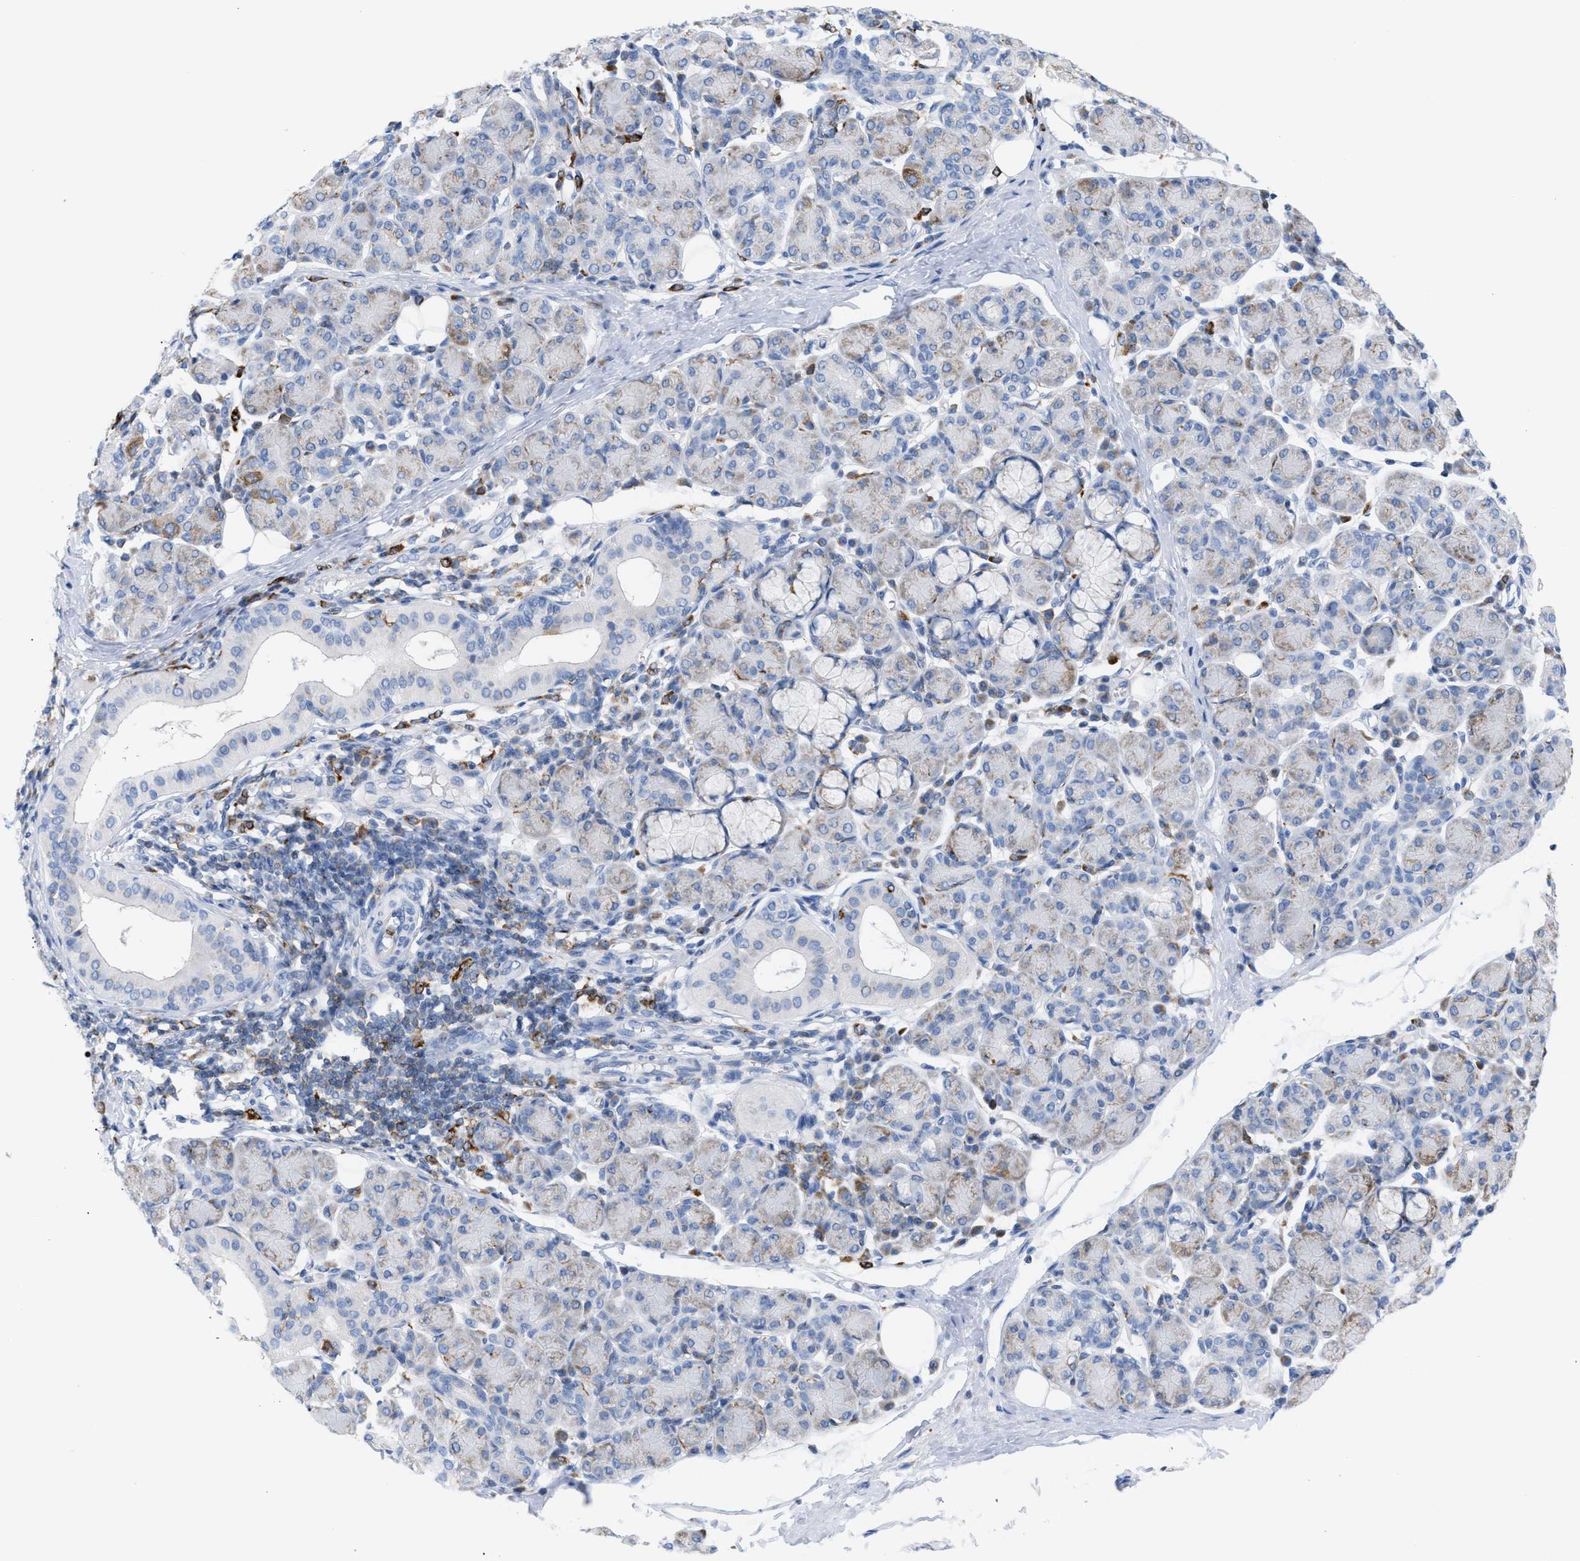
{"staining": {"intensity": "weak", "quantity": "<25%", "location": "cytoplasmic/membranous"}, "tissue": "salivary gland", "cell_type": "Glandular cells", "image_type": "normal", "snomed": [{"axis": "morphology", "description": "Normal tissue, NOS"}, {"axis": "morphology", "description": "Inflammation, NOS"}, {"axis": "topography", "description": "Lymph node"}, {"axis": "topography", "description": "Salivary gland"}], "caption": "Immunohistochemistry (IHC) image of benign salivary gland stained for a protein (brown), which reveals no expression in glandular cells. (Stains: DAB immunohistochemistry with hematoxylin counter stain, Microscopy: brightfield microscopy at high magnification).", "gene": "TACC3", "patient": {"sex": "male", "age": 3}}